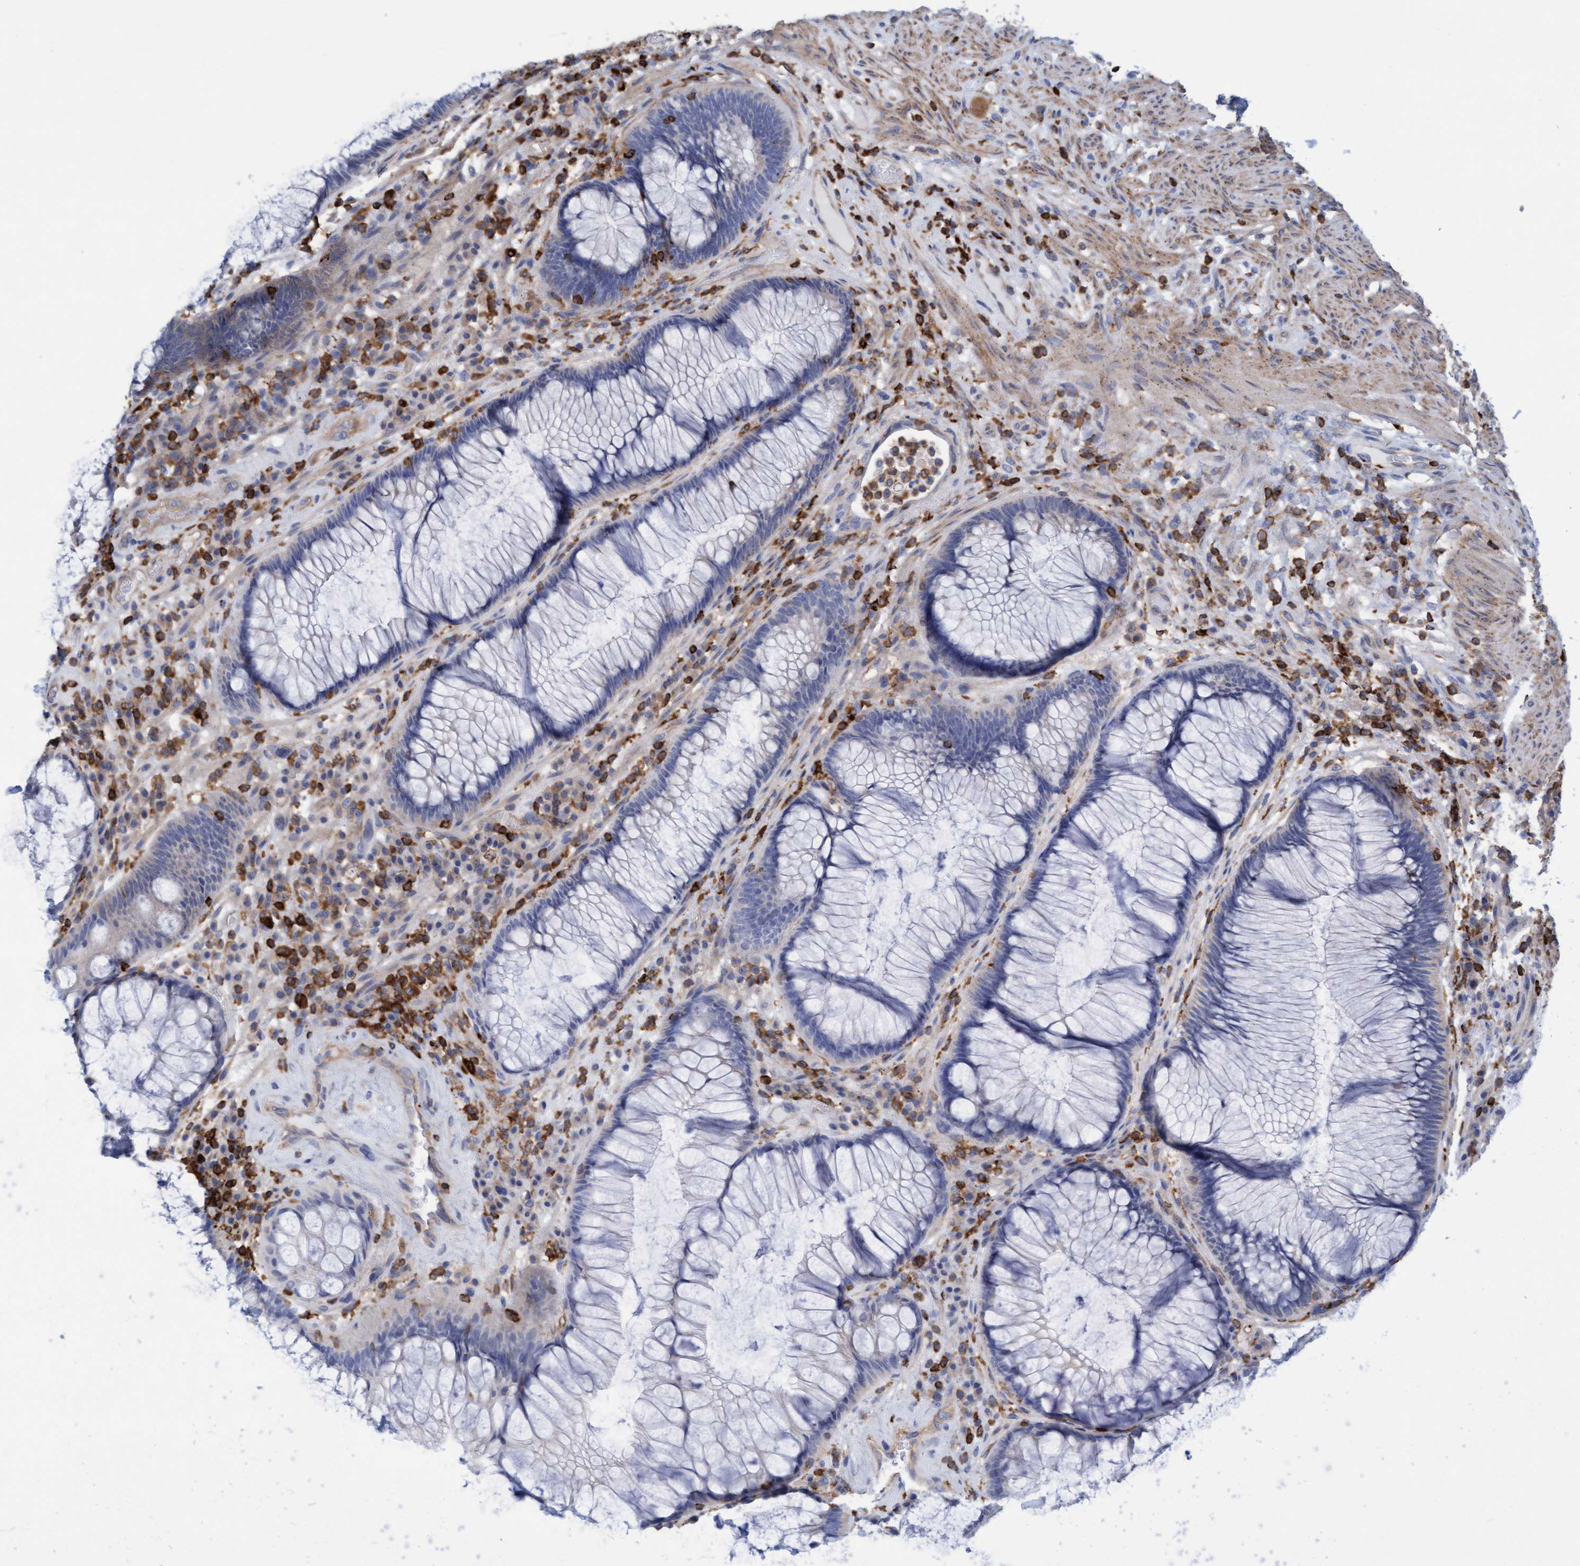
{"staining": {"intensity": "negative", "quantity": "none", "location": "none"}, "tissue": "rectum", "cell_type": "Glandular cells", "image_type": "normal", "snomed": [{"axis": "morphology", "description": "Normal tissue, NOS"}, {"axis": "topography", "description": "Rectum"}], "caption": "An image of rectum stained for a protein exhibits no brown staining in glandular cells. (DAB immunohistochemistry (IHC) with hematoxylin counter stain).", "gene": "FNBP1", "patient": {"sex": "male", "age": 51}}